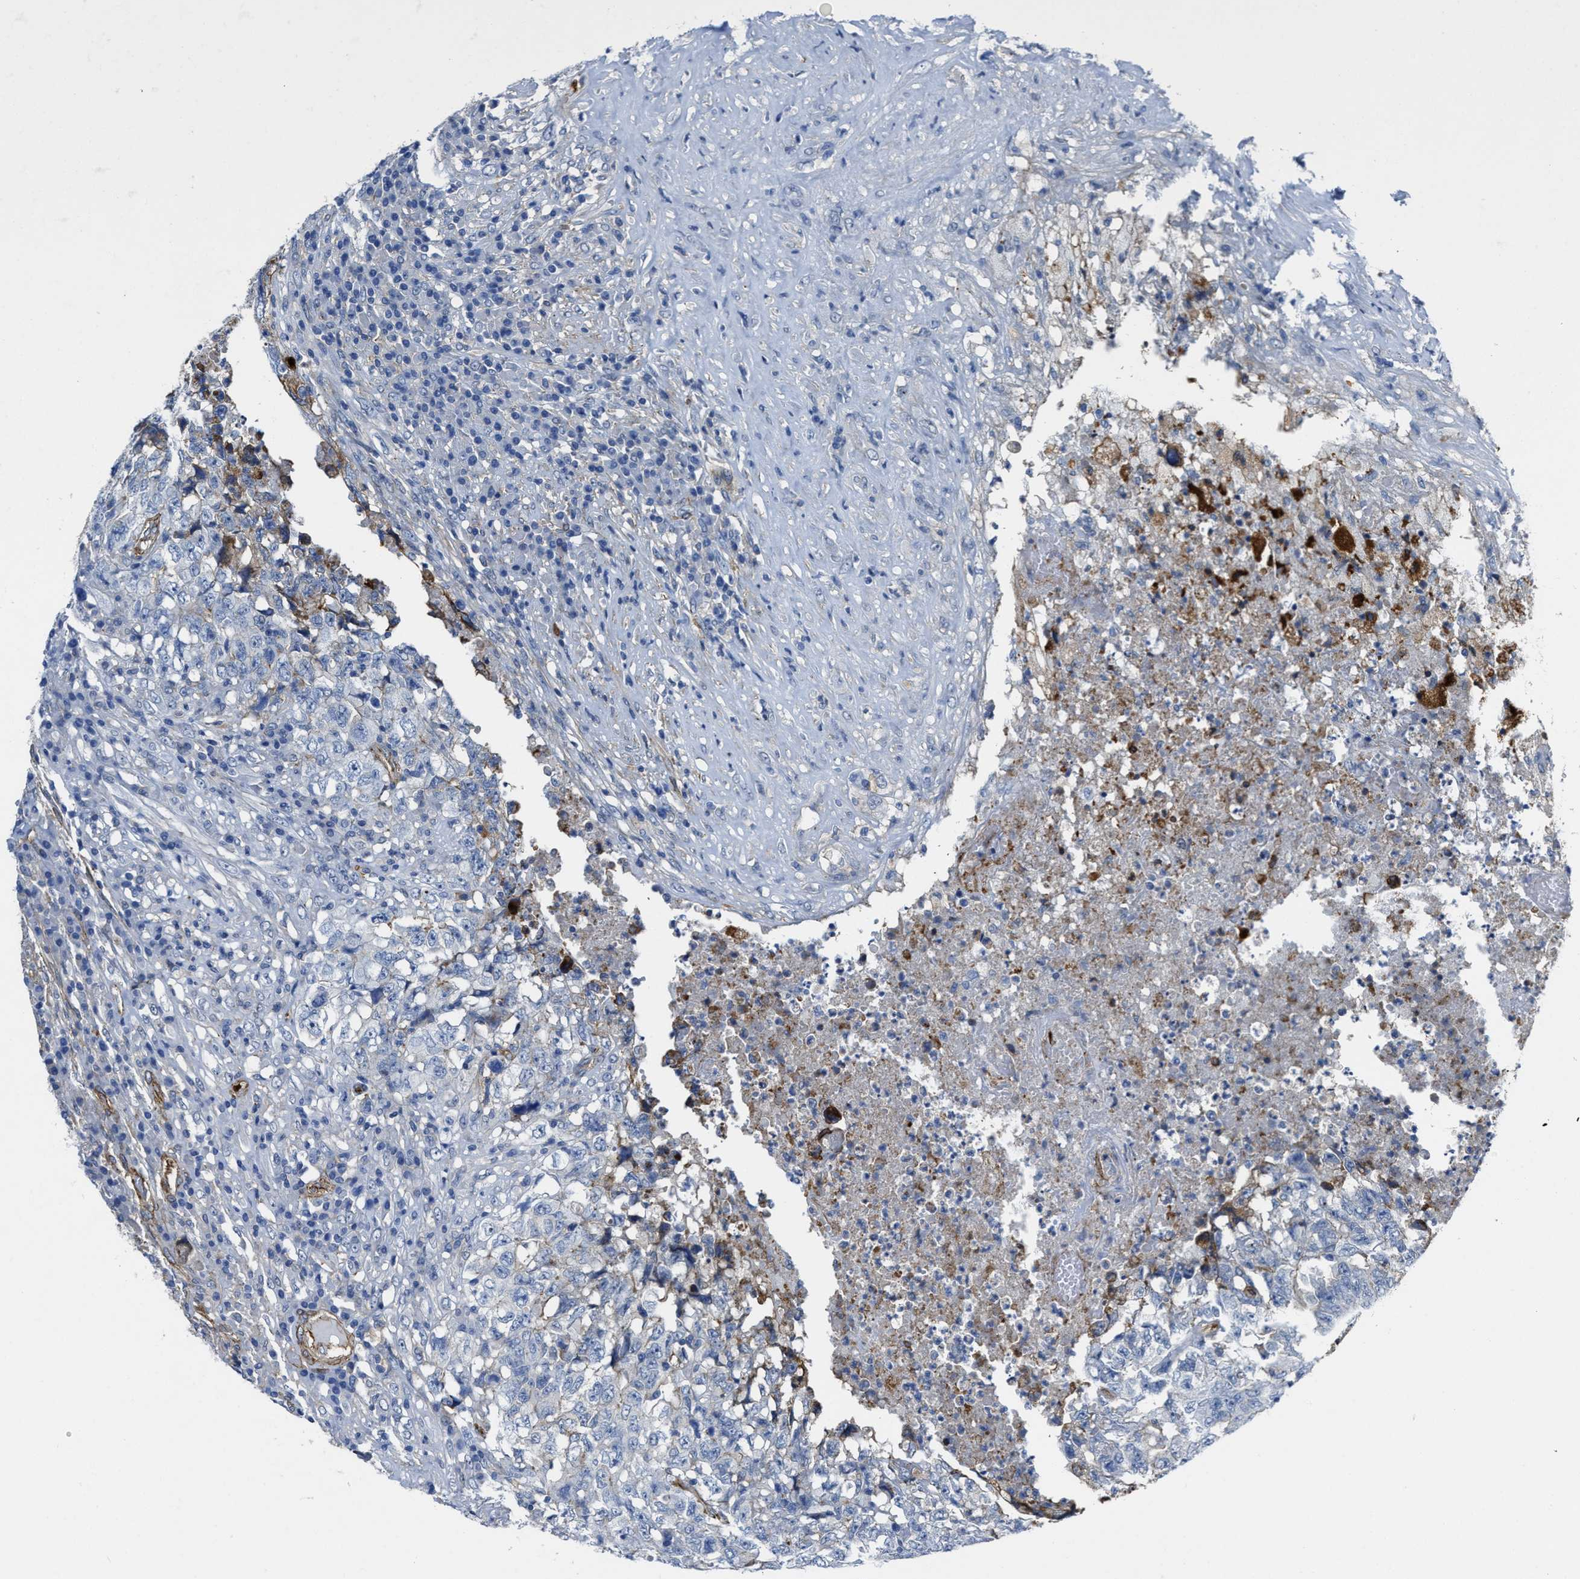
{"staining": {"intensity": "negative", "quantity": "none", "location": "none"}, "tissue": "testis cancer", "cell_type": "Tumor cells", "image_type": "cancer", "snomed": [{"axis": "morphology", "description": "Necrosis, NOS"}, {"axis": "morphology", "description": "Carcinoma, Embryonal, NOS"}, {"axis": "topography", "description": "Testis"}], "caption": "The histopathology image displays no significant positivity in tumor cells of embryonal carcinoma (testis).", "gene": "NAB1", "patient": {"sex": "male", "age": 19}}